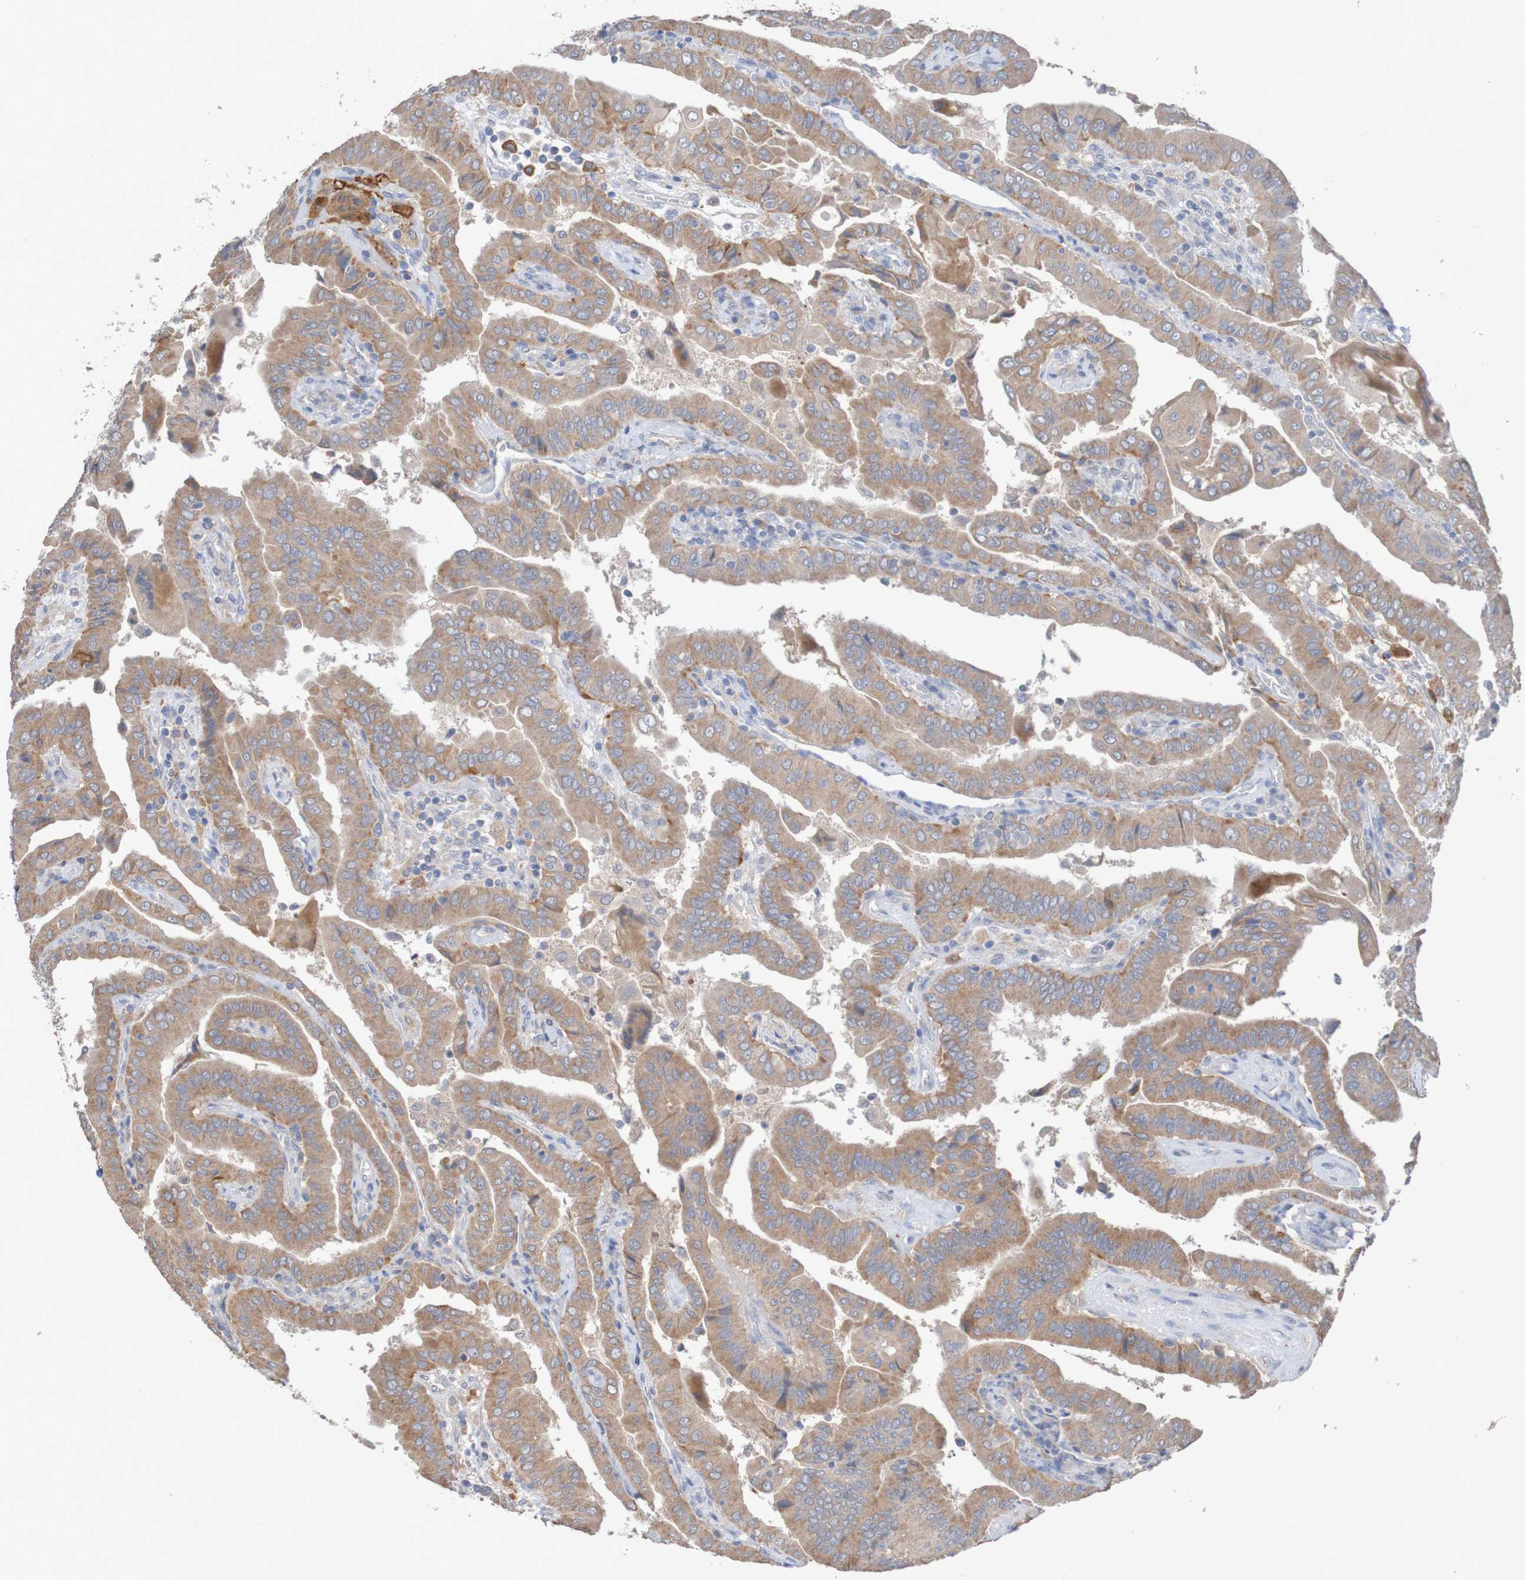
{"staining": {"intensity": "moderate", "quantity": ">75%", "location": "cytoplasmic/membranous"}, "tissue": "thyroid cancer", "cell_type": "Tumor cells", "image_type": "cancer", "snomed": [{"axis": "morphology", "description": "Papillary adenocarcinoma, NOS"}, {"axis": "topography", "description": "Thyroid gland"}], "caption": "About >75% of tumor cells in human thyroid cancer show moderate cytoplasmic/membranous protein expression as visualized by brown immunohistochemical staining.", "gene": "PHYH", "patient": {"sex": "male", "age": 33}}